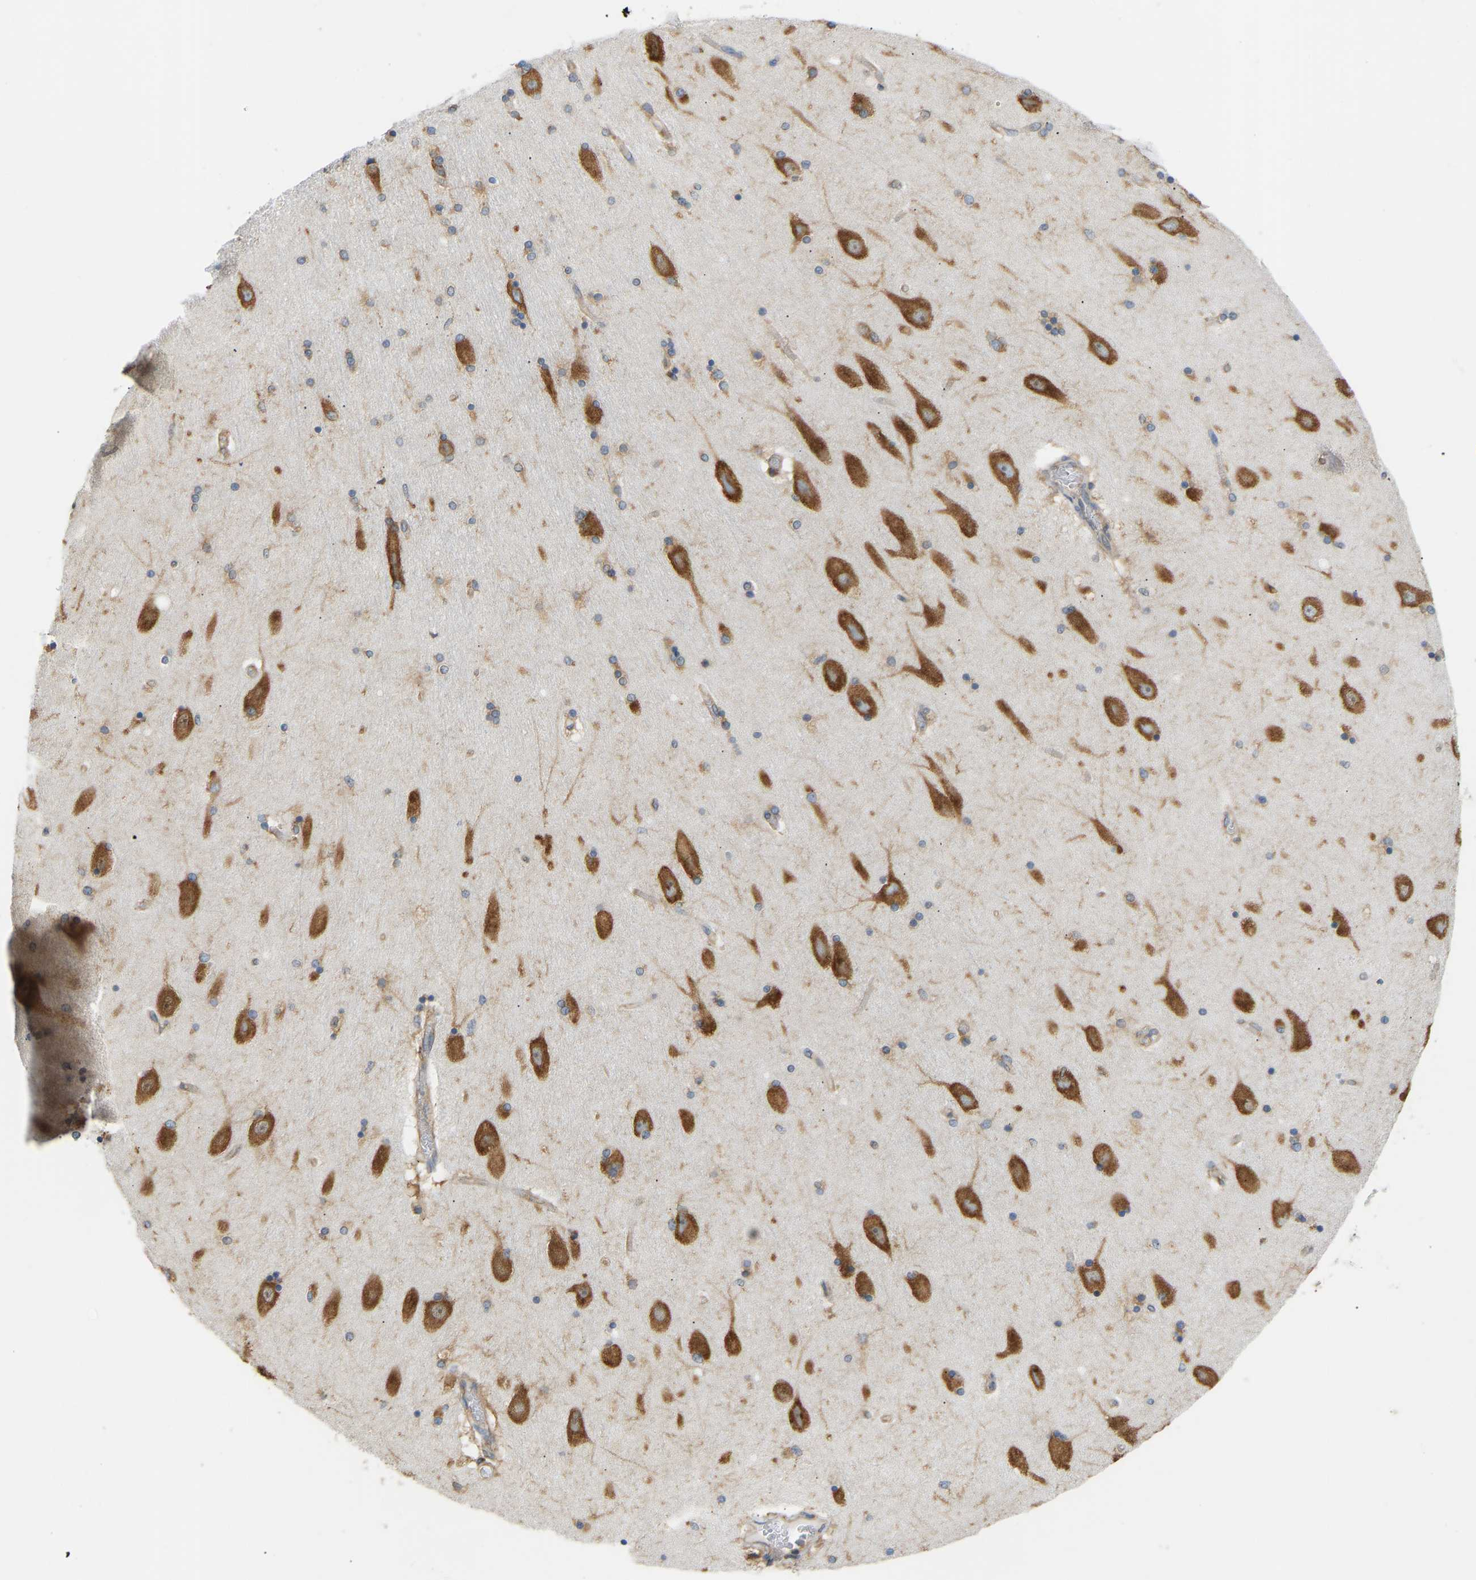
{"staining": {"intensity": "moderate", "quantity": "25%-75%", "location": "cytoplasmic/membranous"}, "tissue": "hippocampus", "cell_type": "Glial cells", "image_type": "normal", "snomed": [{"axis": "morphology", "description": "Normal tissue, NOS"}, {"axis": "topography", "description": "Hippocampus"}], "caption": "Hippocampus stained with immunohistochemistry (IHC) exhibits moderate cytoplasmic/membranous expression in about 25%-75% of glial cells.", "gene": "RPS6KB2", "patient": {"sex": "female", "age": 54}}